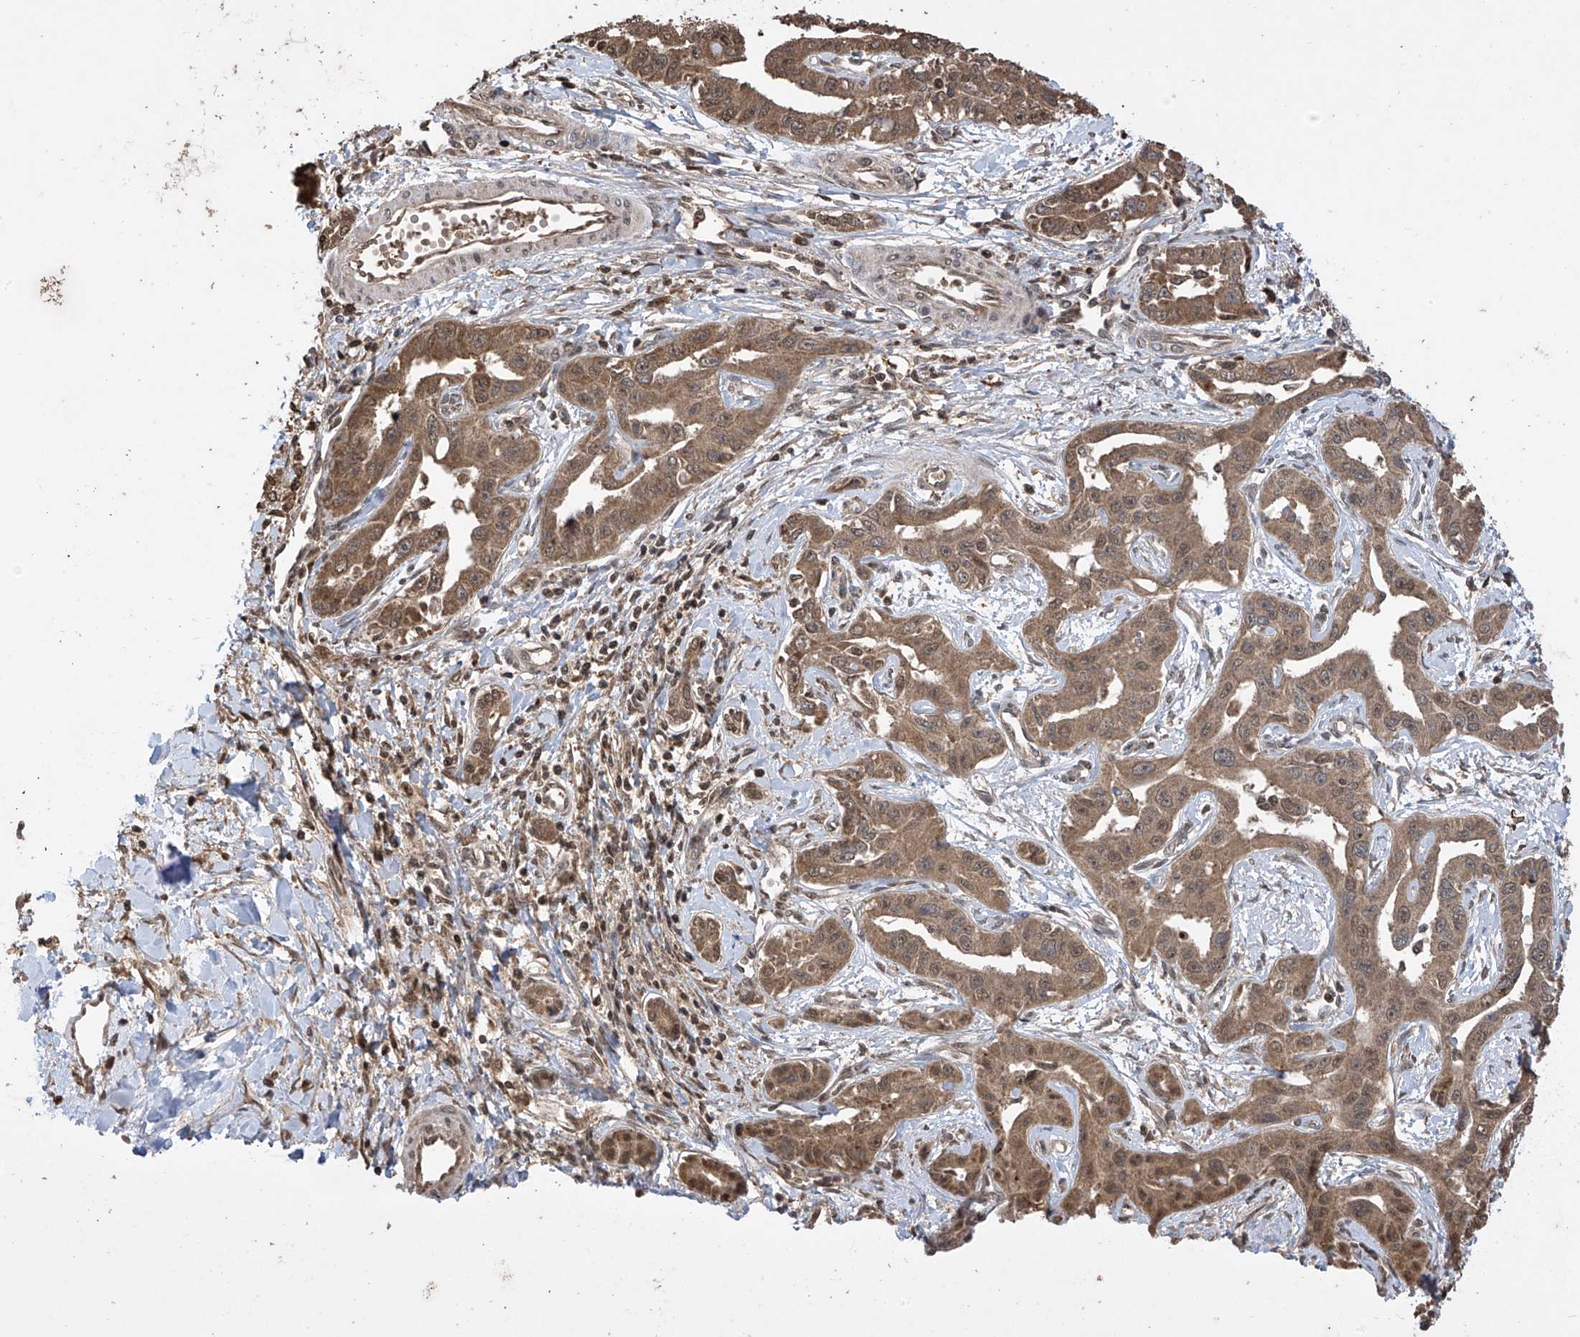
{"staining": {"intensity": "moderate", "quantity": ">75%", "location": "cytoplasmic/membranous,nuclear"}, "tissue": "liver cancer", "cell_type": "Tumor cells", "image_type": "cancer", "snomed": [{"axis": "morphology", "description": "Cholangiocarcinoma"}, {"axis": "topography", "description": "Liver"}], "caption": "Tumor cells display moderate cytoplasmic/membranous and nuclear expression in approximately >75% of cells in cholangiocarcinoma (liver).", "gene": "PNPT1", "patient": {"sex": "male", "age": 59}}